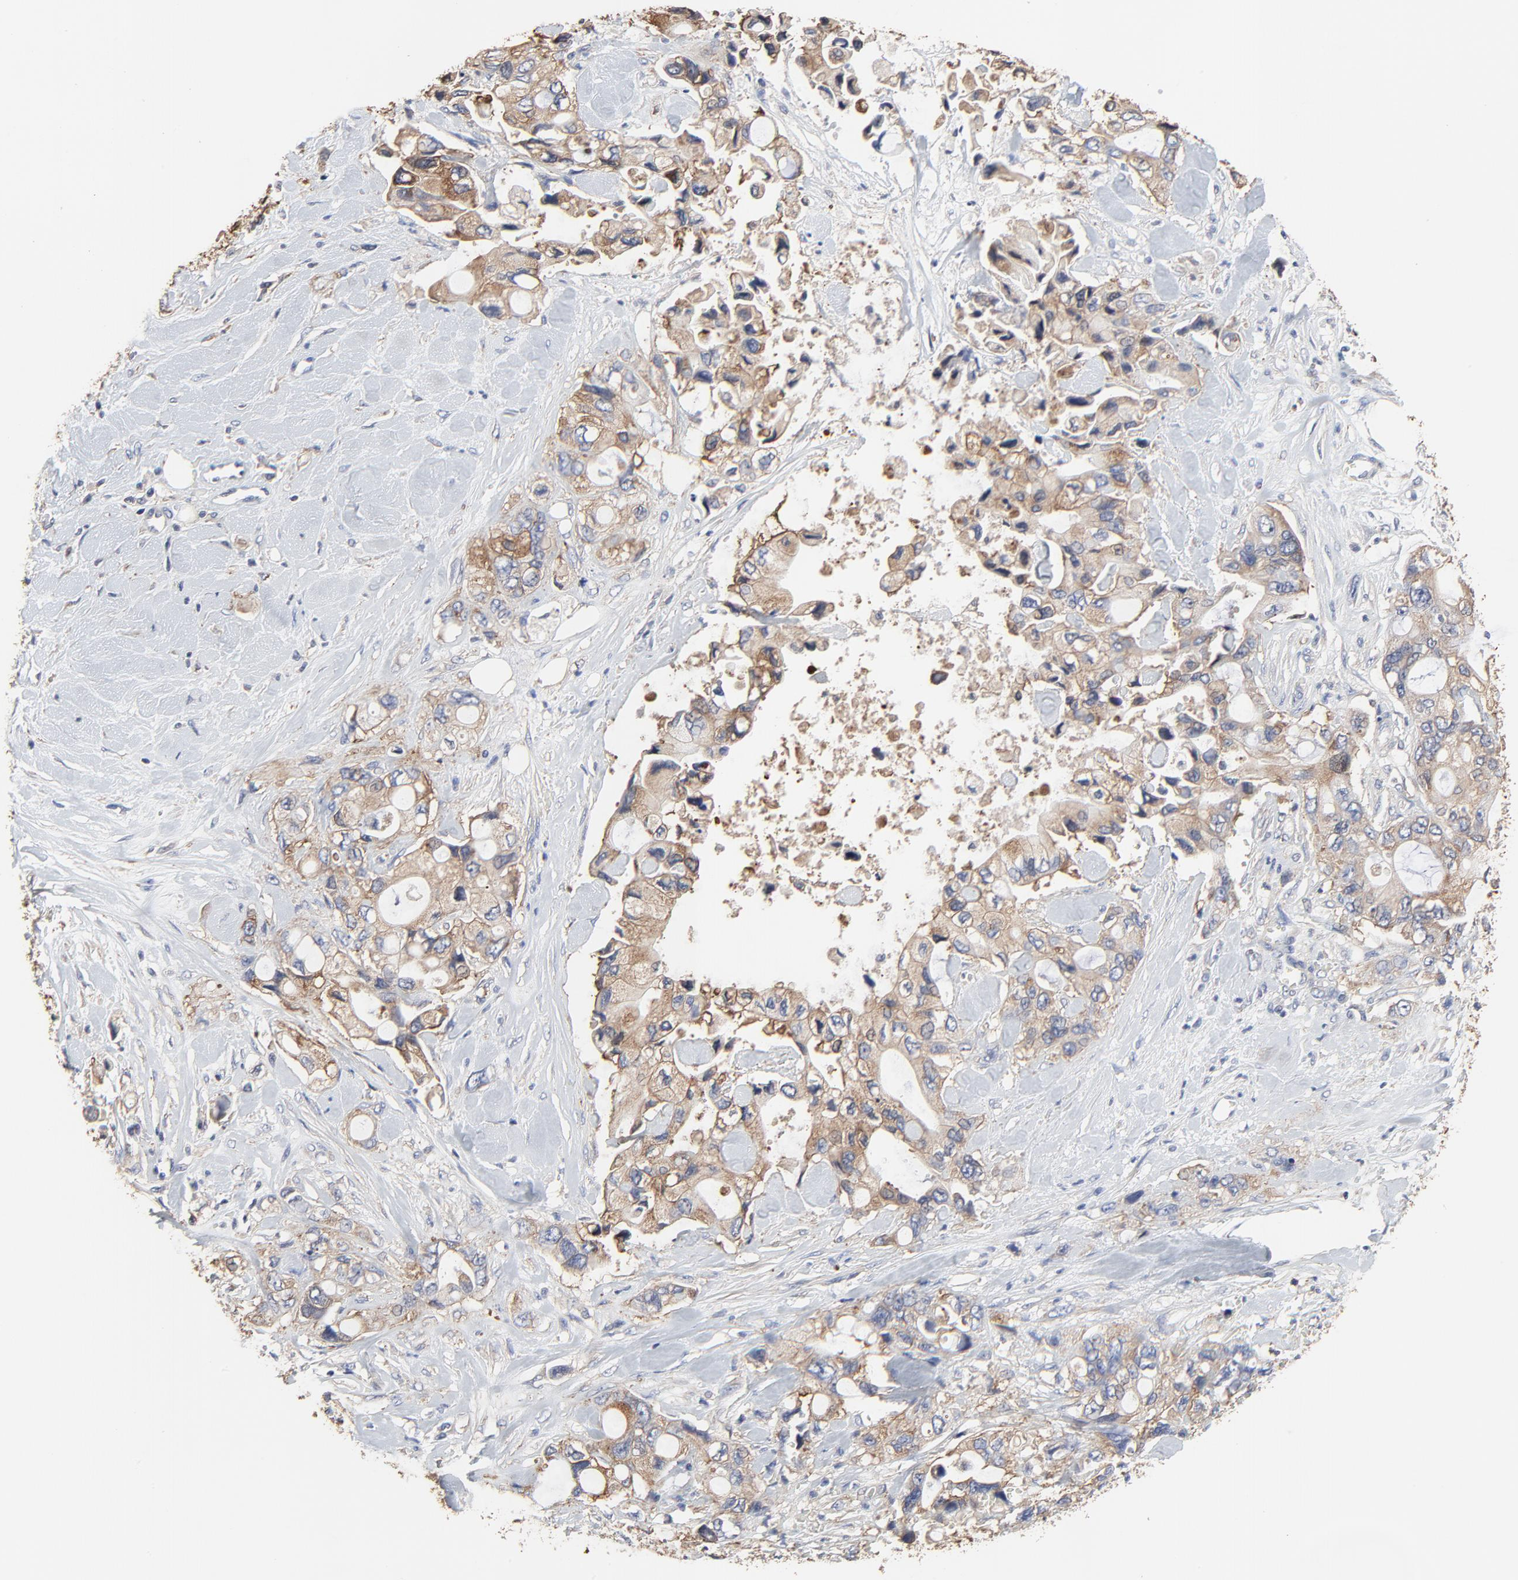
{"staining": {"intensity": "moderate", "quantity": ">75%", "location": "cytoplasmic/membranous"}, "tissue": "pancreatic cancer", "cell_type": "Tumor cells", "image_type": "cancer", "snomed": [{"axis": "morphology", "description": "Adenocarcinoma, NOS"}, {"axis": "topography", "description": "Pancreas"}], "caption": "Pancreatic cancer stained with immunohistochemistry (IHC) exhibits moderate cytoplasmic/membranous staining in about >75% of tumor cells. The staining was performed using DAB, with brown indicating positive protein expression. Nuclei are stained blue with hematoxylin.", "gene": "NXF3", "patient": {"sex": "male", "age": 70}}